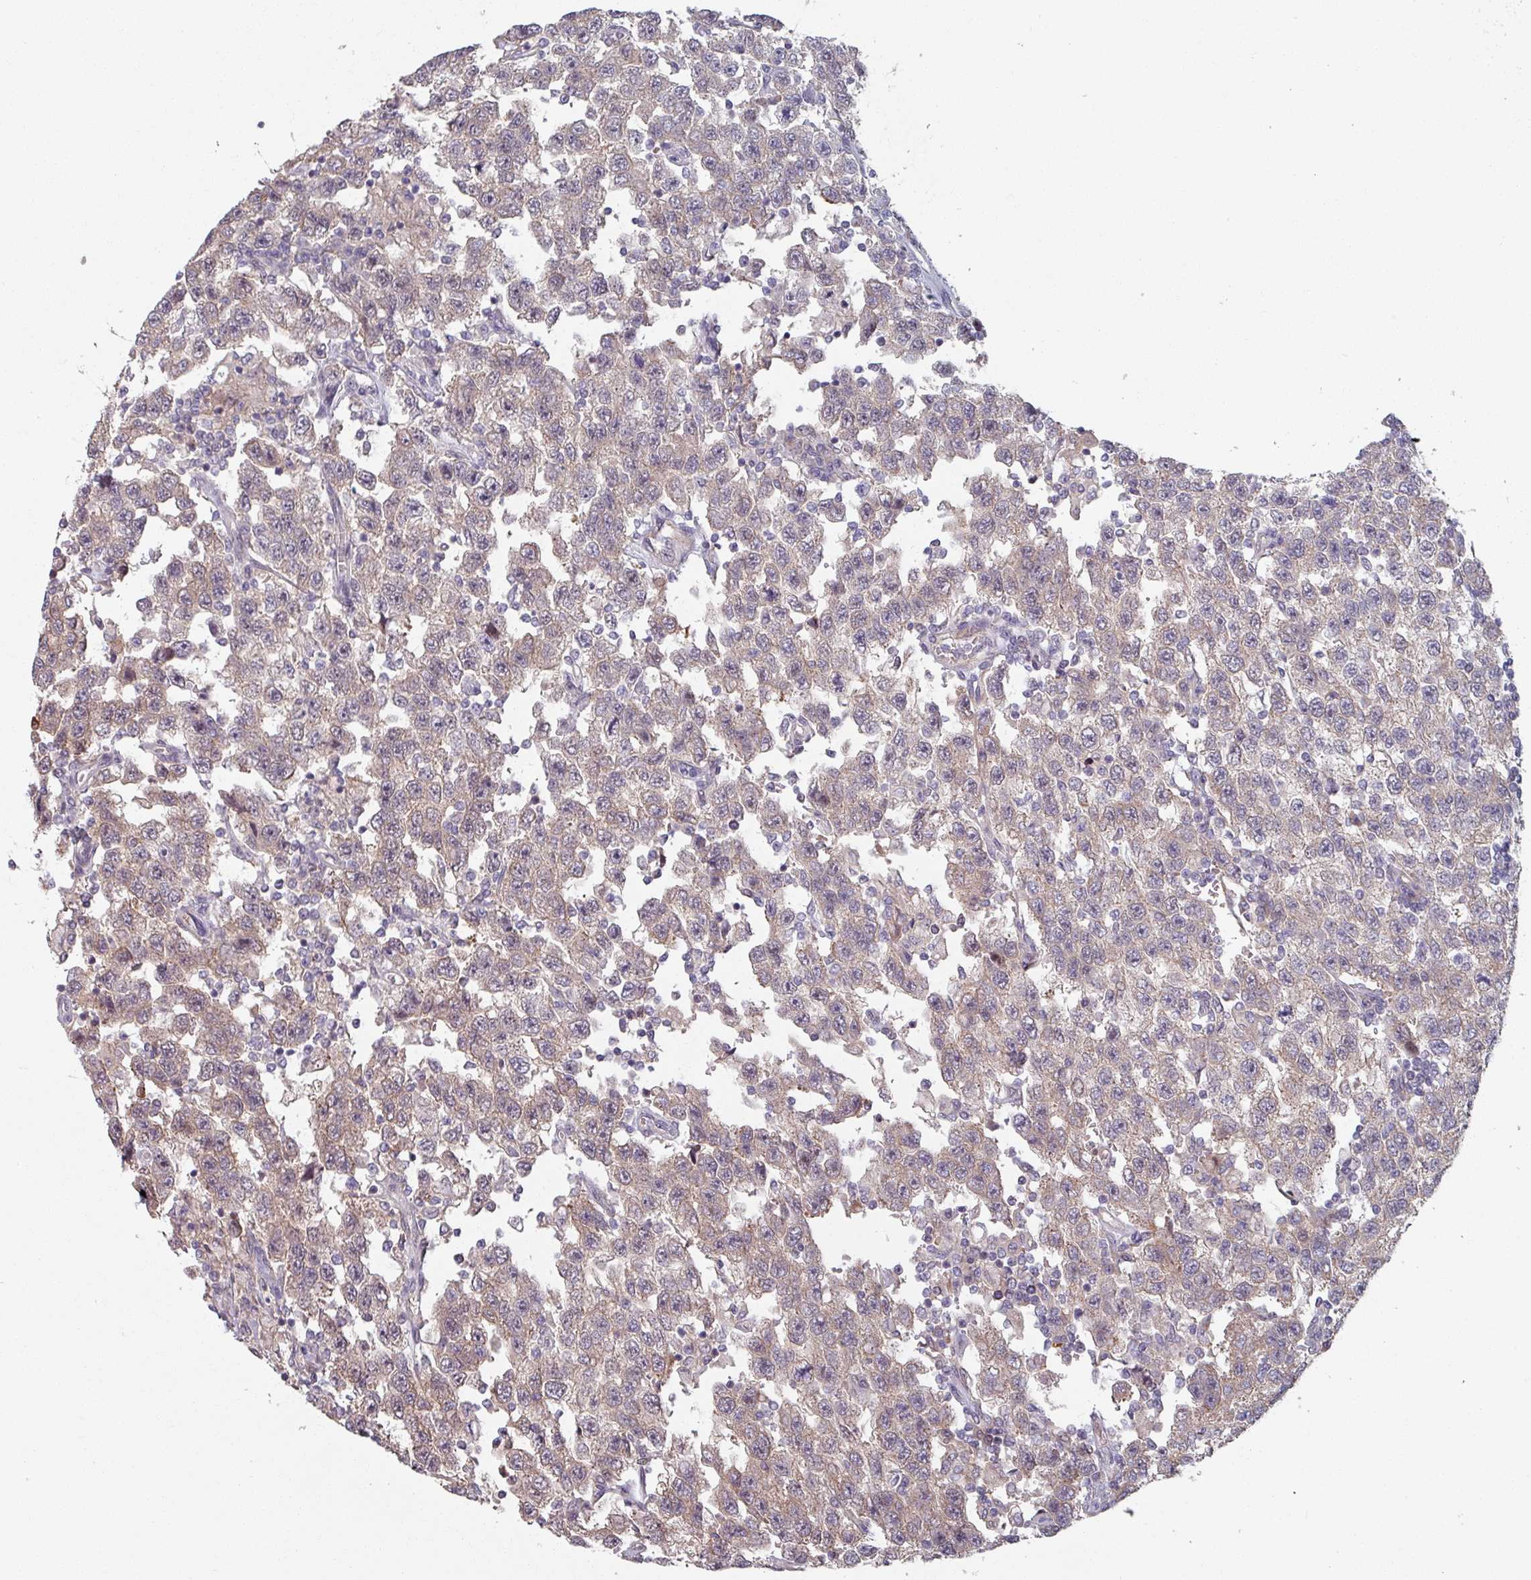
{"staining": {"intensity": "weak", "quantity": "<25%", "location": "cytoplasmic/membranous"}, "tissue": "testis cancer", "cell_type": "Tumor cells", "image_type": "cancer", "snomed": [{"axis": "morphology", "description": "Seminoma, NOS"}, {"axis": "topography", "description": "Testis"}], "caption": "DAB (3,3'-diaminobenzidine) immunohistochemical staining of testis cancer (seminoma) demonstrates no significant positivity in tumor cells.", "gene": "C4BPB", "patient": {"sex": "male", "age": 41}}